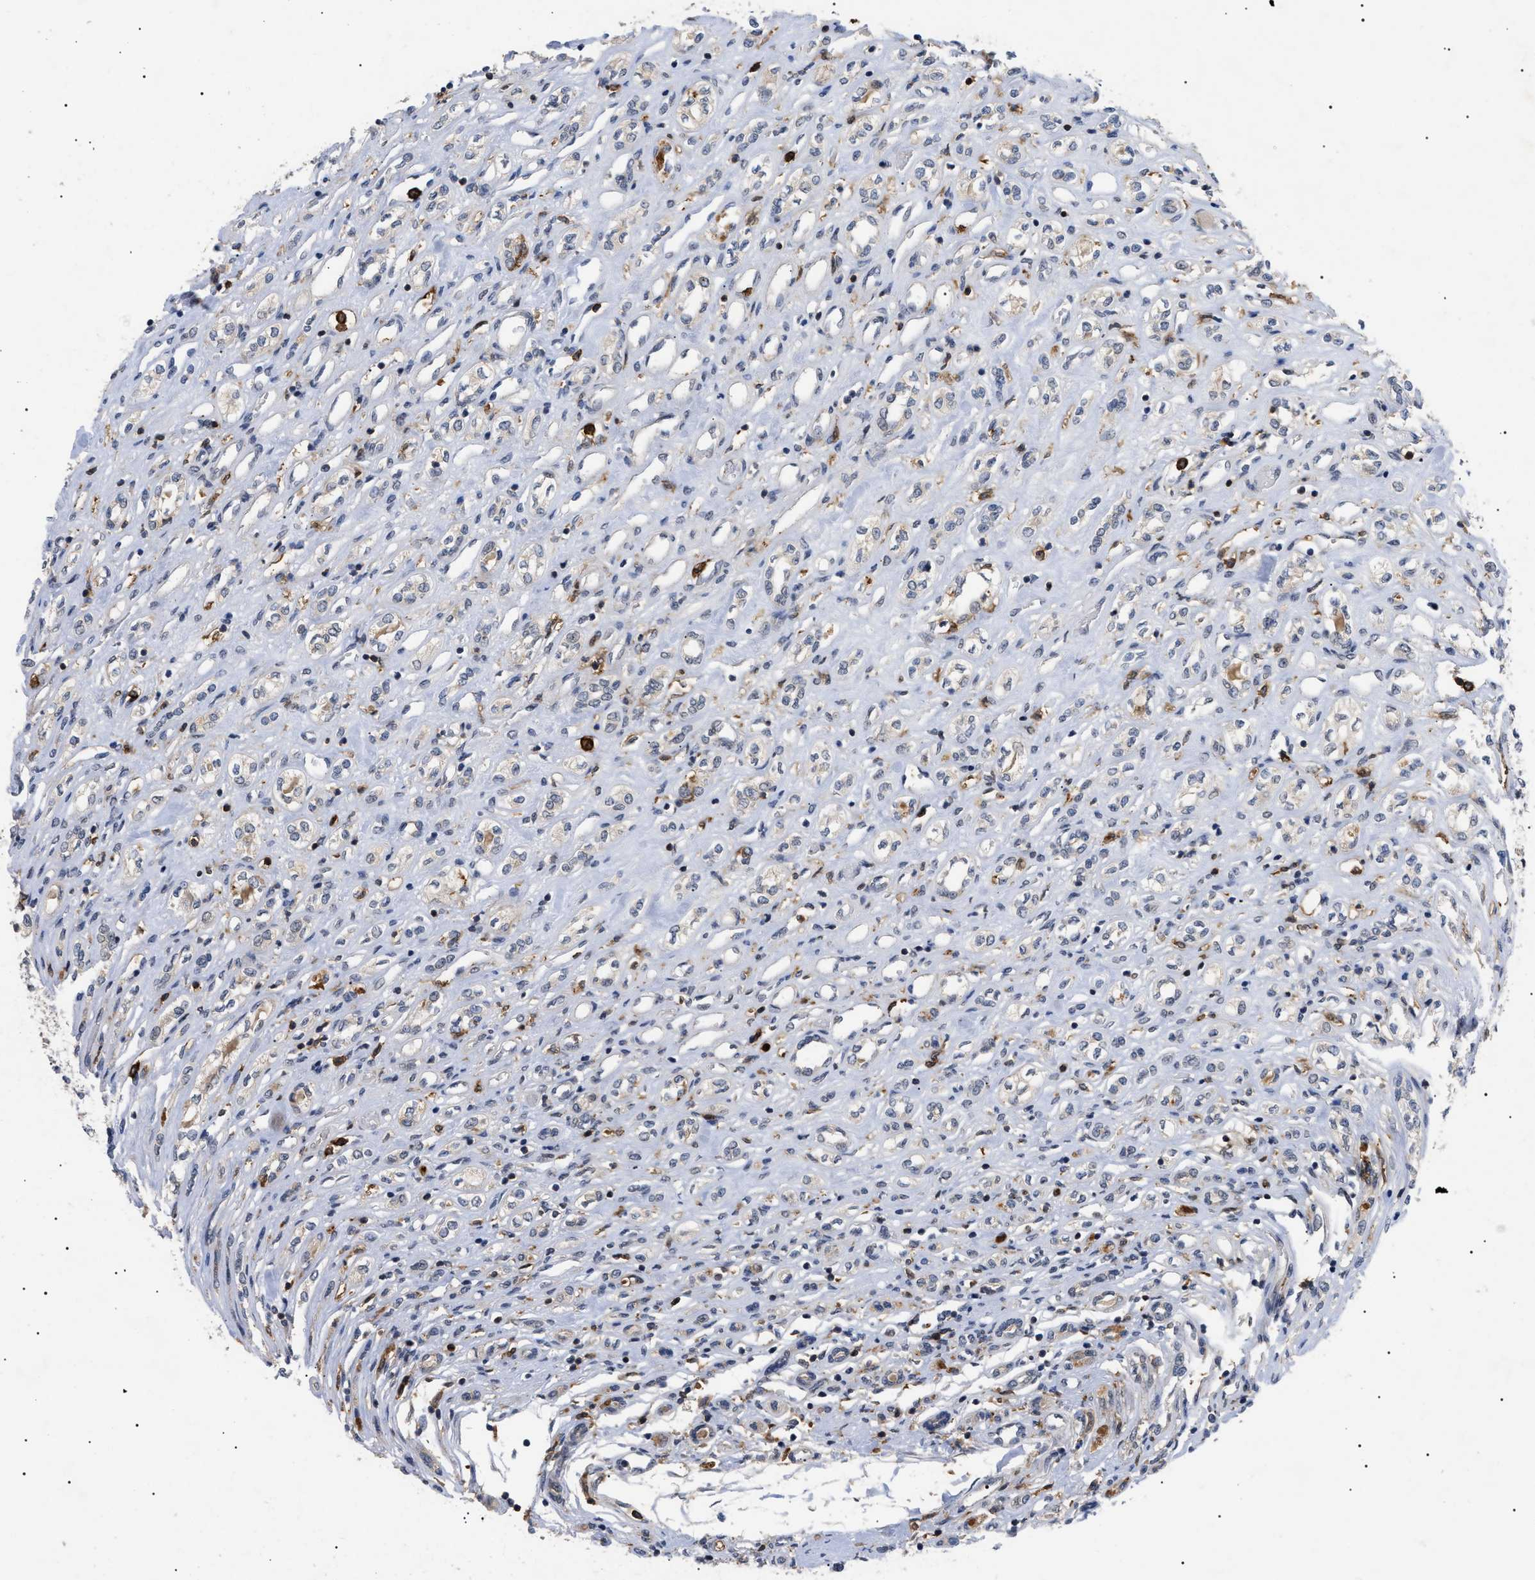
{"staining": {"intensity": "negative", "quantity": "none", "location": "none"}, "tissue": "renal cancer", "cell_type": "Tumor cells", "image_type": "cancer", "snomed": [{"axis": "morphology", "description": "Adenocarcinoma, NOS"}, {"axis": "topography", "description": "Kidney"}], "caption": "There is no significant staining in tumor cells of renal cancer (adenocarcinoma). (DAB (3,3'-diaminobenzidine) immunohistochemistry (IHC), high magnification).", "gene": "CD300A", "patient": {"sex": "female", "age": 70}}